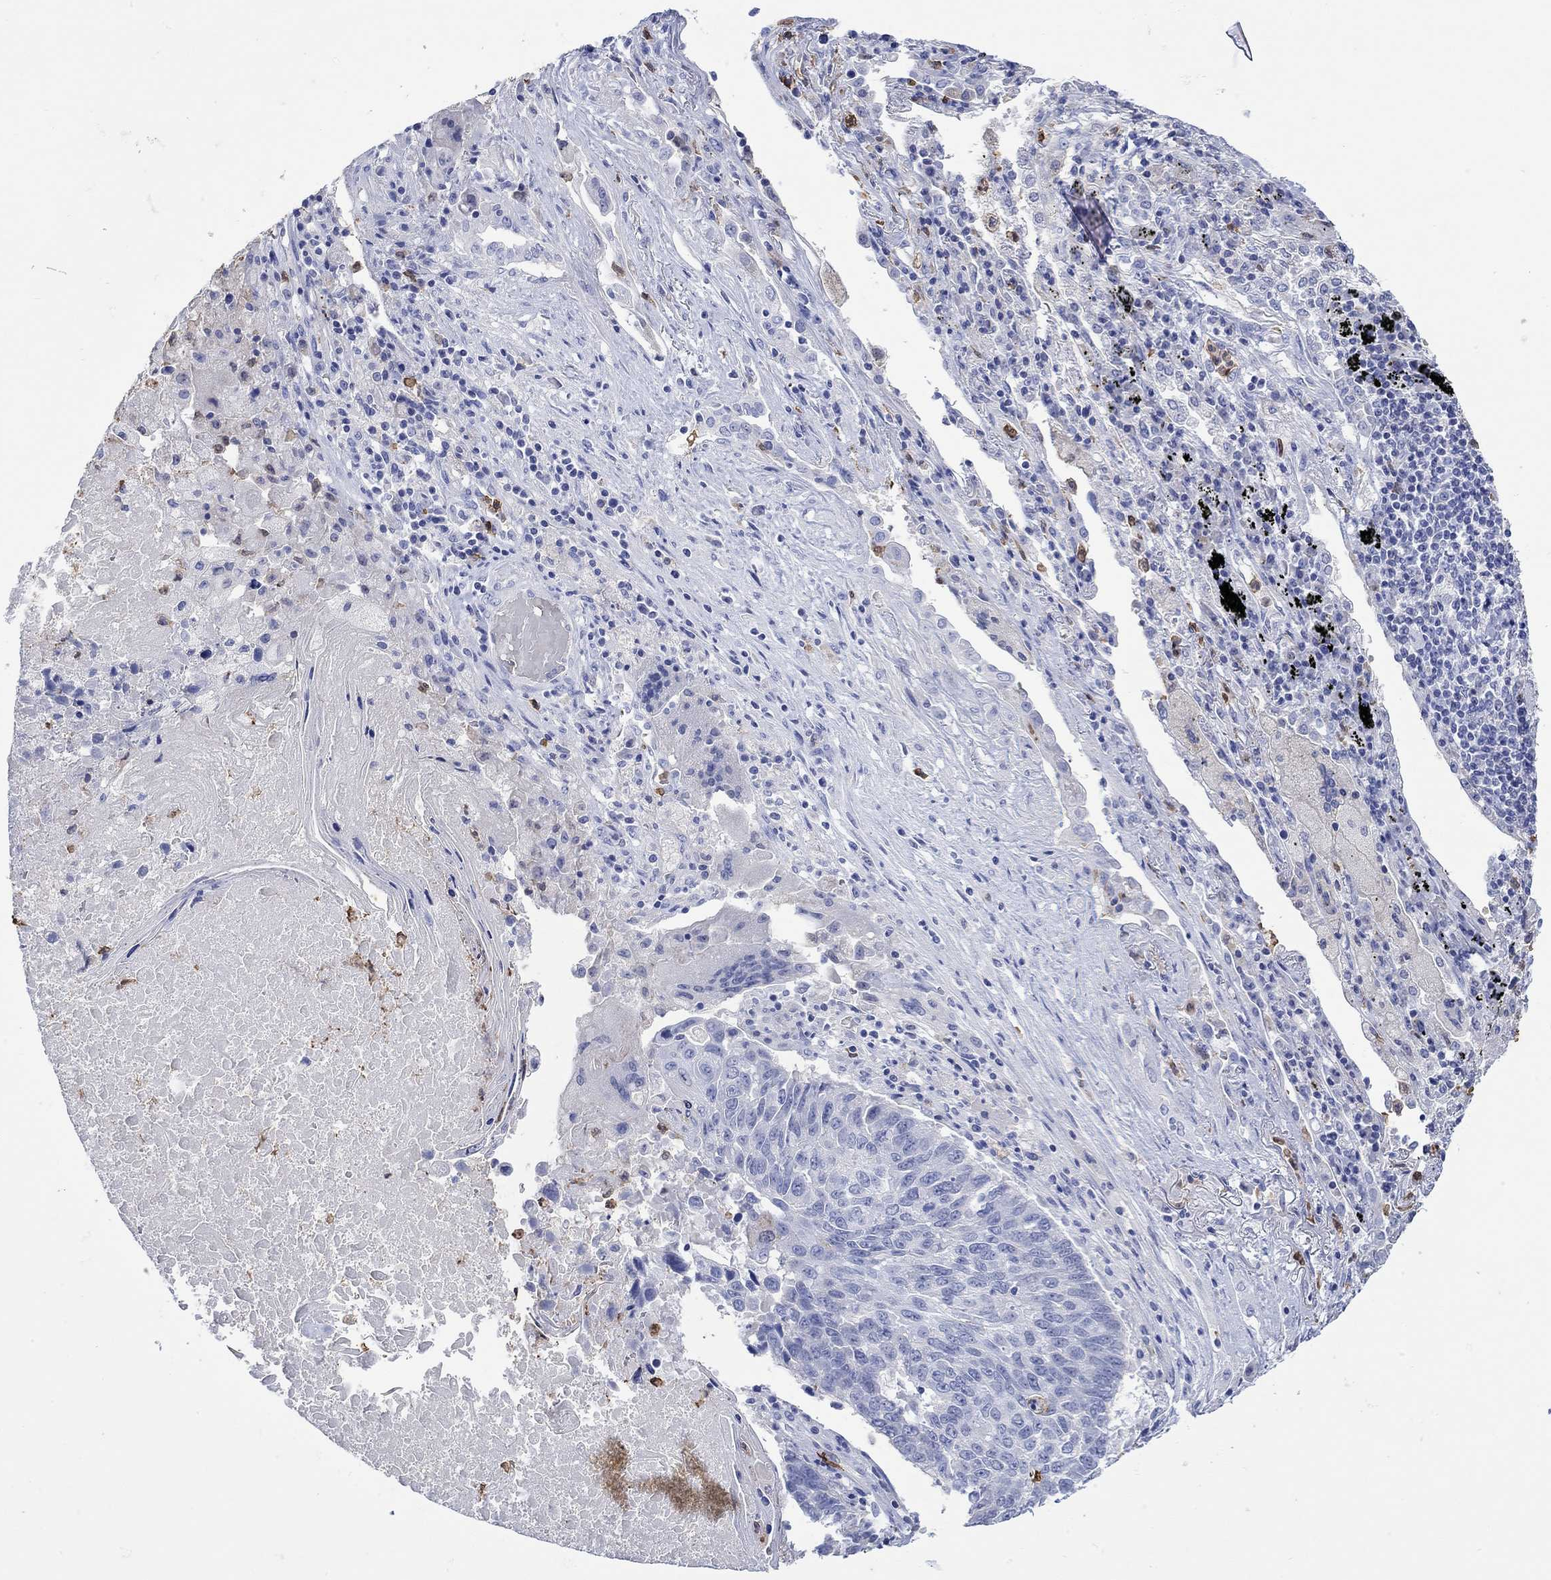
{"staining": {"intensity": "negative", "quantity": "none", "location": "none"}, "tissue": "lung cancer", "cell_type": "Tumor cells", "image_type": "cancer", "snomed": [{"axis": "morphology", "description": "Squamous cell carcinoma, NOS"}, {"axis": "topography", "description": "Lung"}], "caption": "Lung cancer stained for a protein using IHC displays no expression tumor cells.", "gene": "LINGO3", "patient": {"sex": "male", "age": 73}}